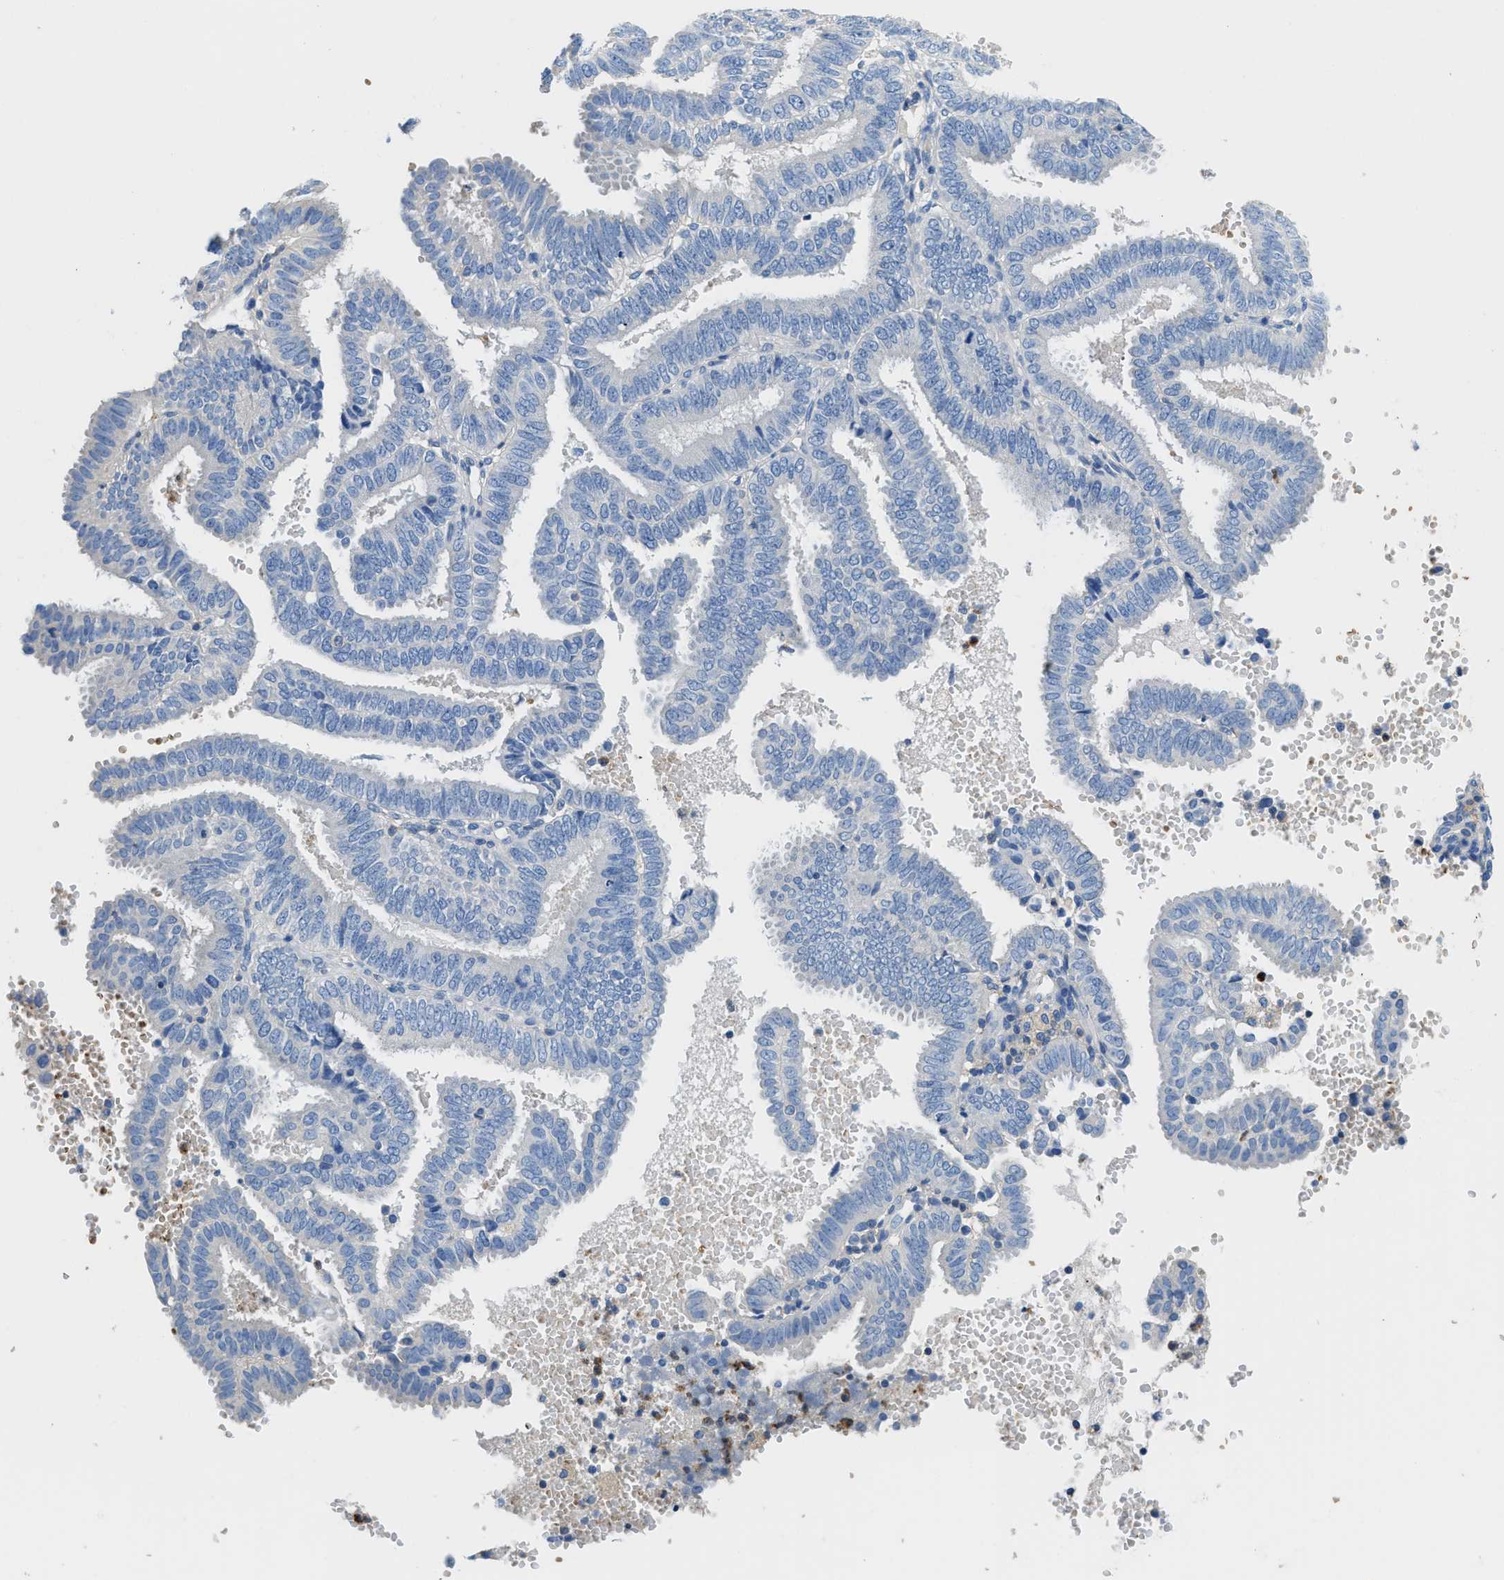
{"staining": {"intensity": "negative", "quantity": "none", "location": "none"}, "tissue": "endometrial cancer", "cell_type": "Tumor cells", "image_type": "cancer", "snomed": [{"axis": "morphology", "description": "Adenocarcinoma, NOS"}, {"axis": "topography", "description": "Endometrium"}], "caption": "DAB immunohistochemical staining of endometrial adenocarcinoma shows no significant staining in tumor cells.", "gene": "NEB", "patient": {"sex": "female", "age": 58}}